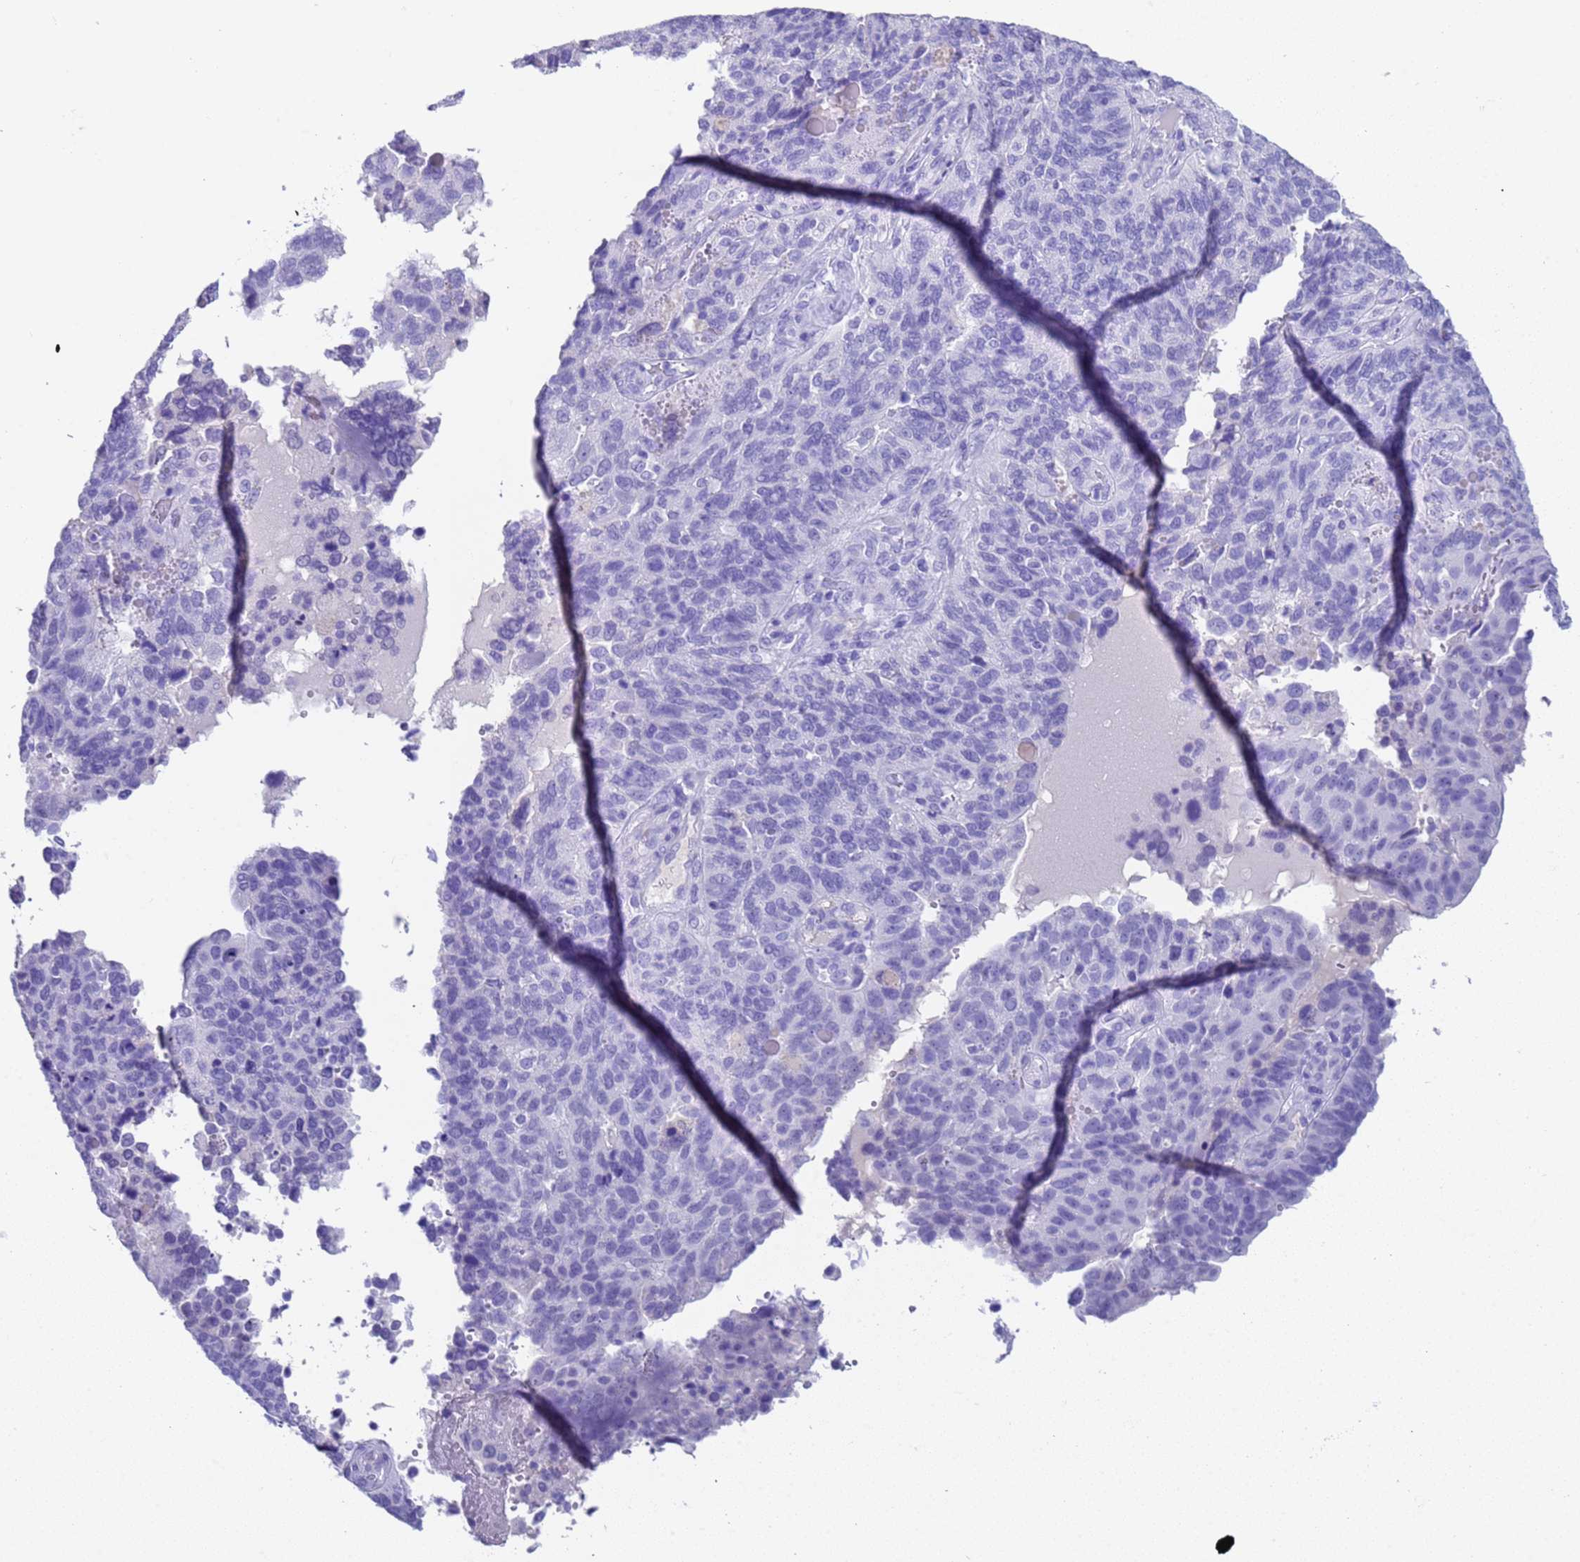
{"staining": {"intensity": "negative", "quantity": "none", "location": "none"}, "tissue": "endometrial cancer", "cell_type": "Tumor cells", "image_type": "cancer", "snomed": [{"axis": "morphology", "description": "Adenocarcinoma, NOS"}, {"axis": "topography", "description": "Endometrium"}], "caption": "Immunohistochemistry (IHC) of human endometrial adenocarcinoma shows no expression in tumor cells.", "gene": "CKM", "patient": {"sex": "female", "age": 66}}